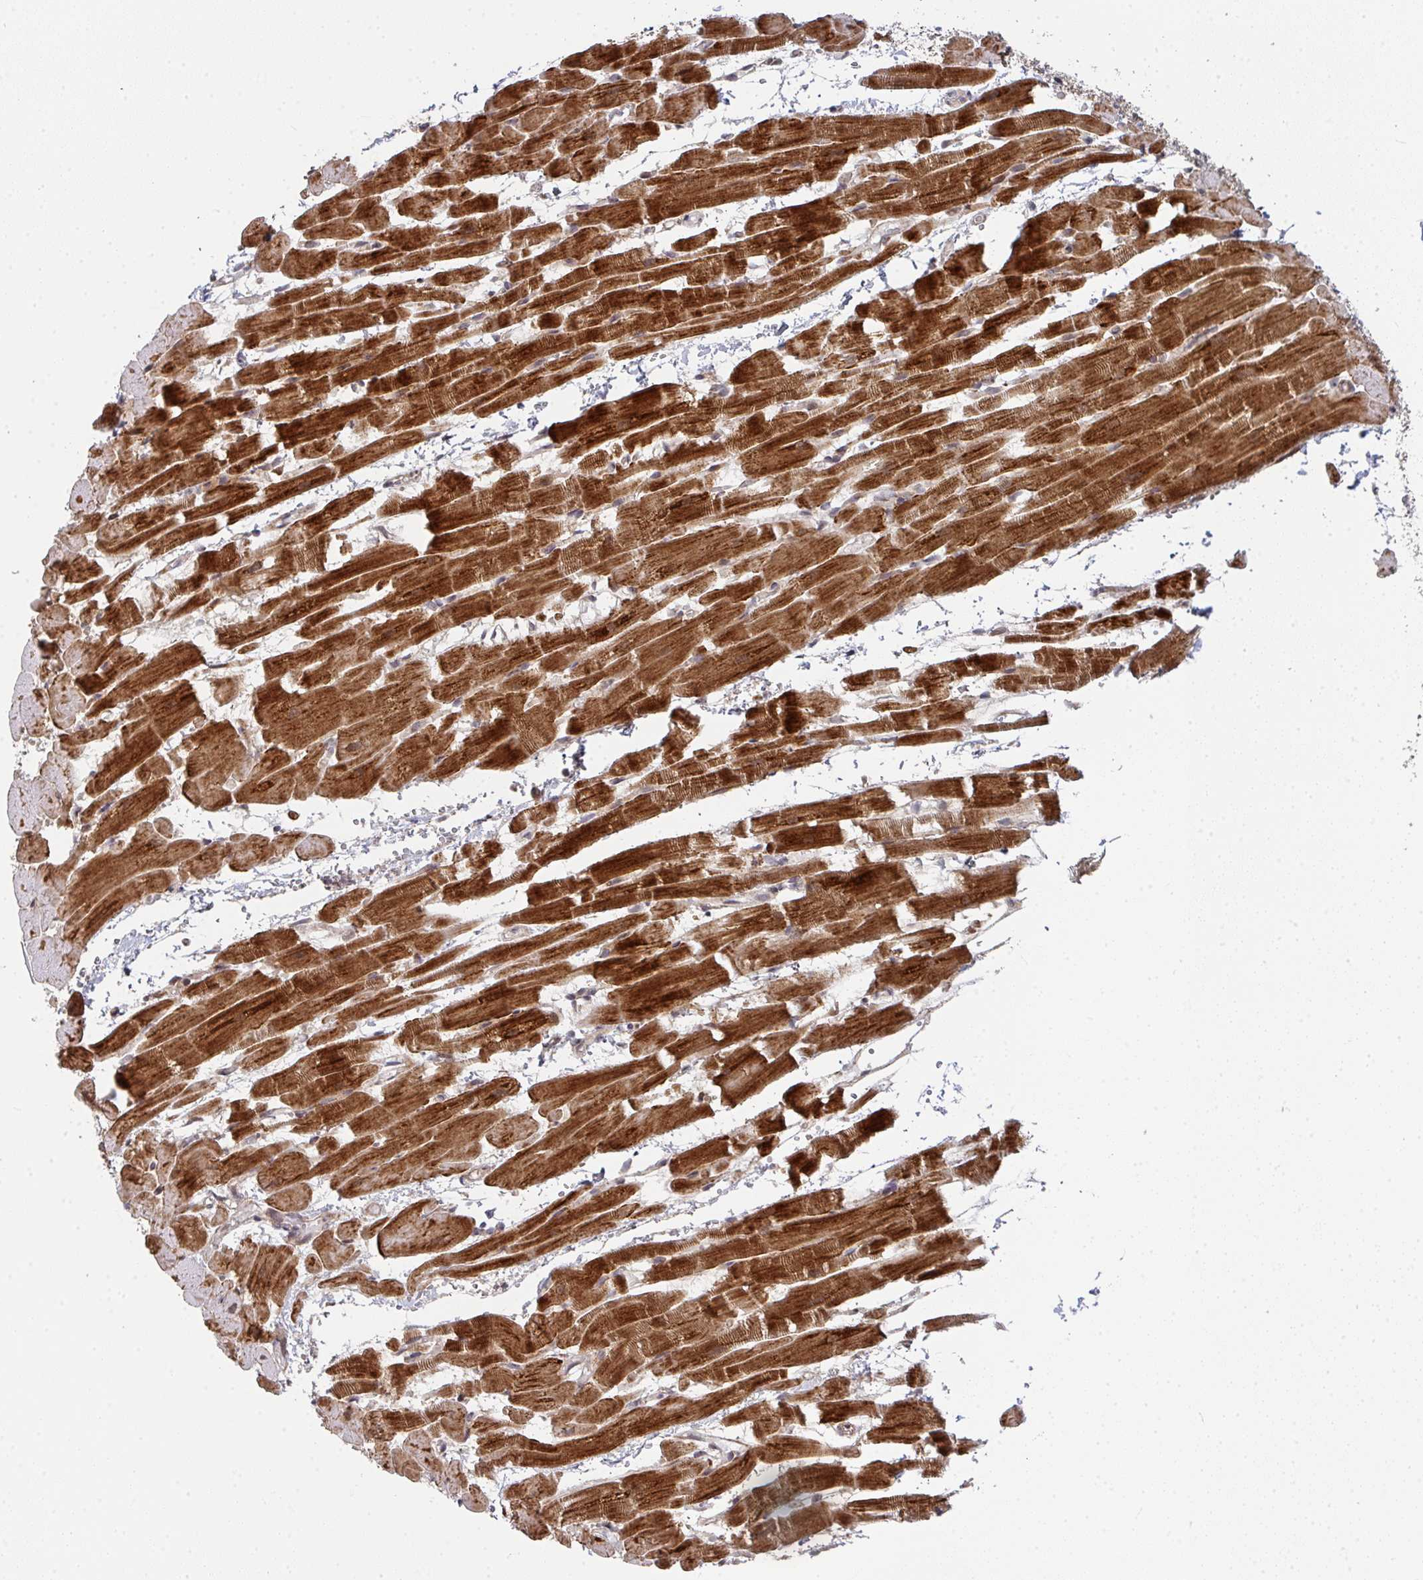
{"staining": {"intensity": "strong", "quantity": "25%-75%", "location": "cytoplasmic/membranous"}, "tissue": "heart muscle", "cell_type": "Cardiomyocytes", "image_type": "normal", "snomed": [{"axis": "morphology", "description": "Normal tissue, NOS"}, {"axis": "topography", "description": "Heart"}], "caption": "Immunohistochemical staining of unremarkable human heart muscle reveals high levels of strong cytoplasmic/membranous staining in about 25%-75% of cardiomyocytes.", "gene": "RBBP5", "patient": {"sex": "male", "age": 37}}